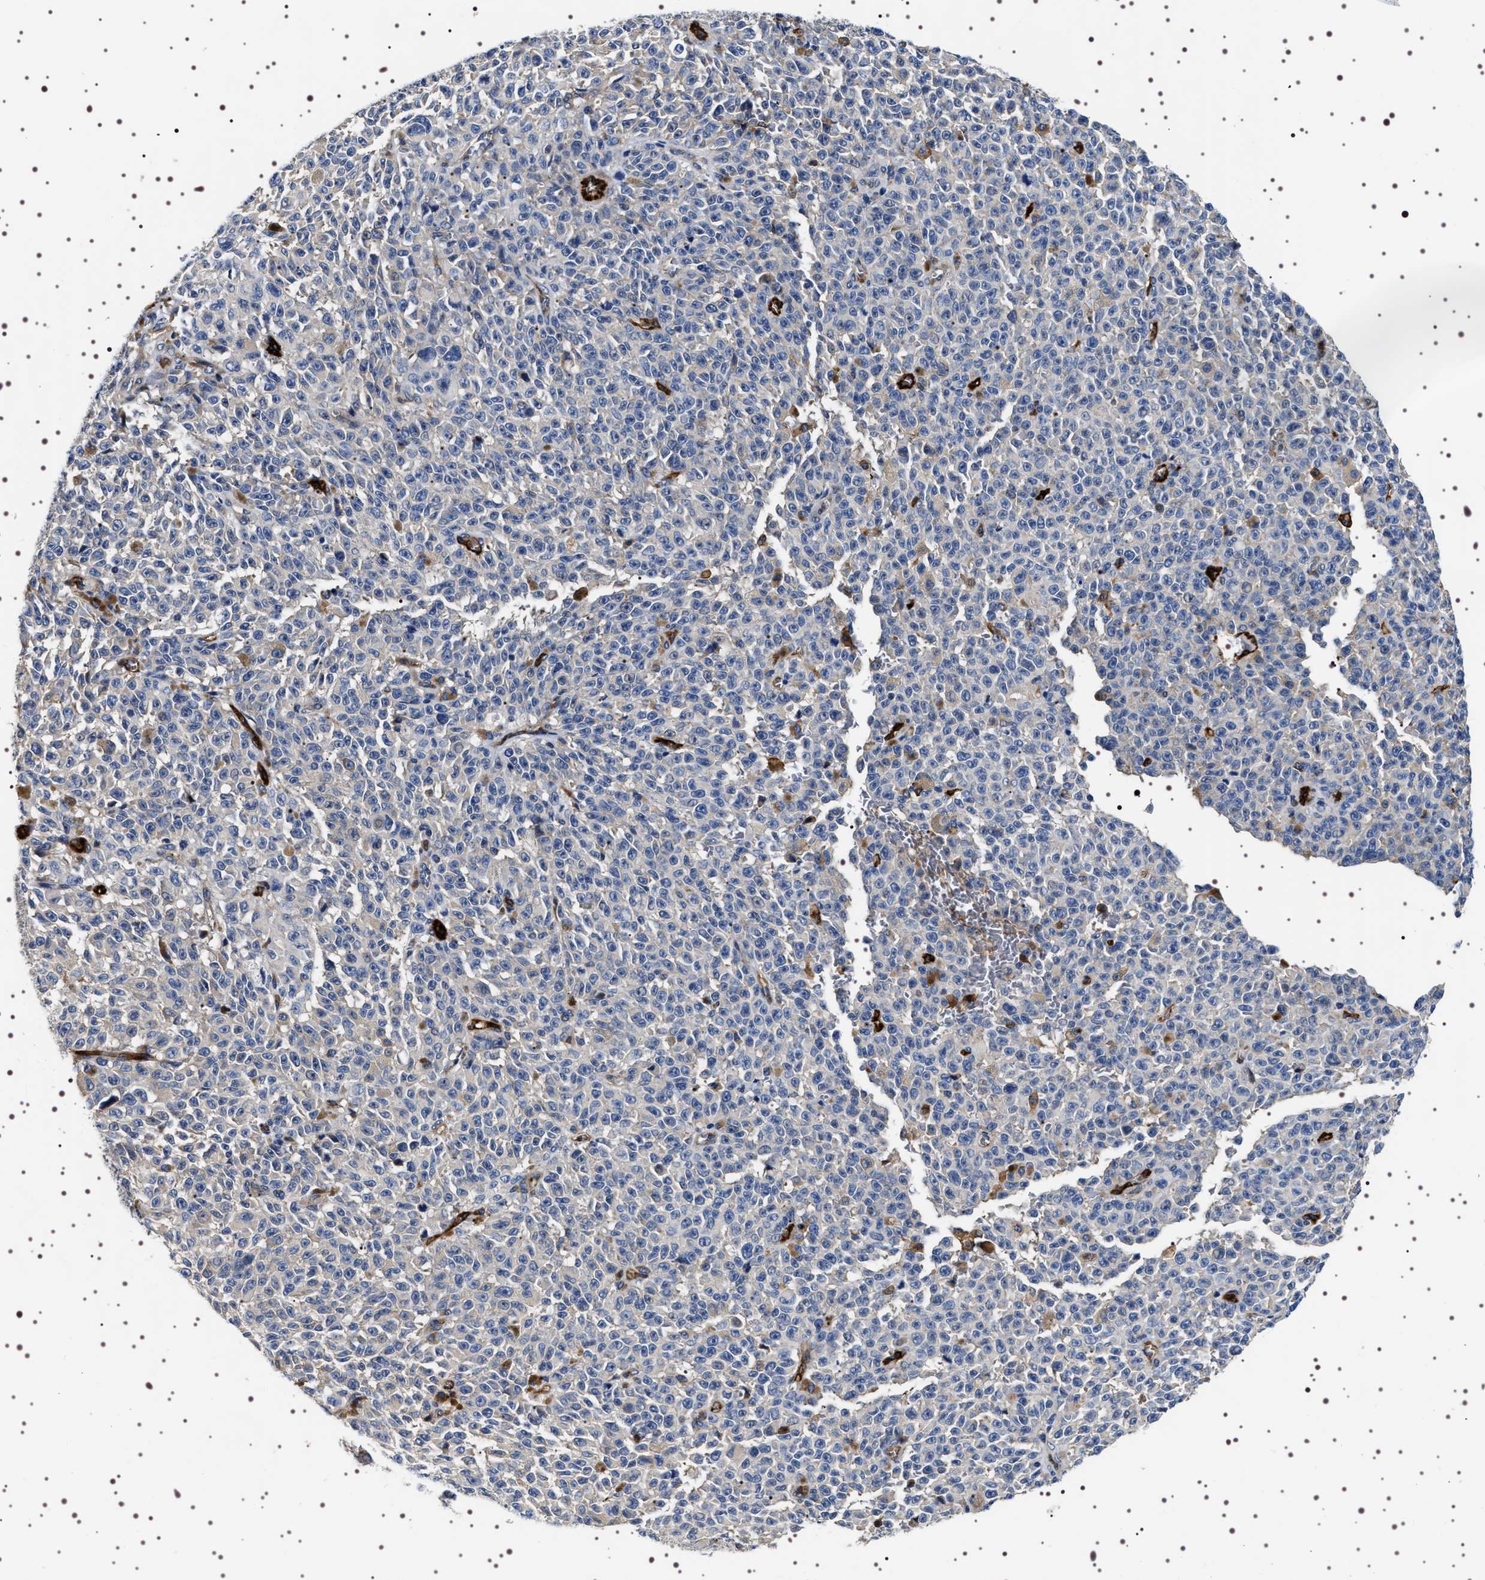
{"staining": {"intensity": "negative", "quantity": "none", "location": "none"}, "tissue": "melanoma", "cell_type": "Tumor cells", "image_type": "cancer", "snomed": [{"axis": "morphology", "description": "Malignant melanoma, NOS"}, {"axis": "topography", "description": "Skin"}], "caption": "The micrograph shows no staining of tumor cells in malignant melanoma.", "gene": "ALPL", "patient": {"sex": "female", "age": 82}}